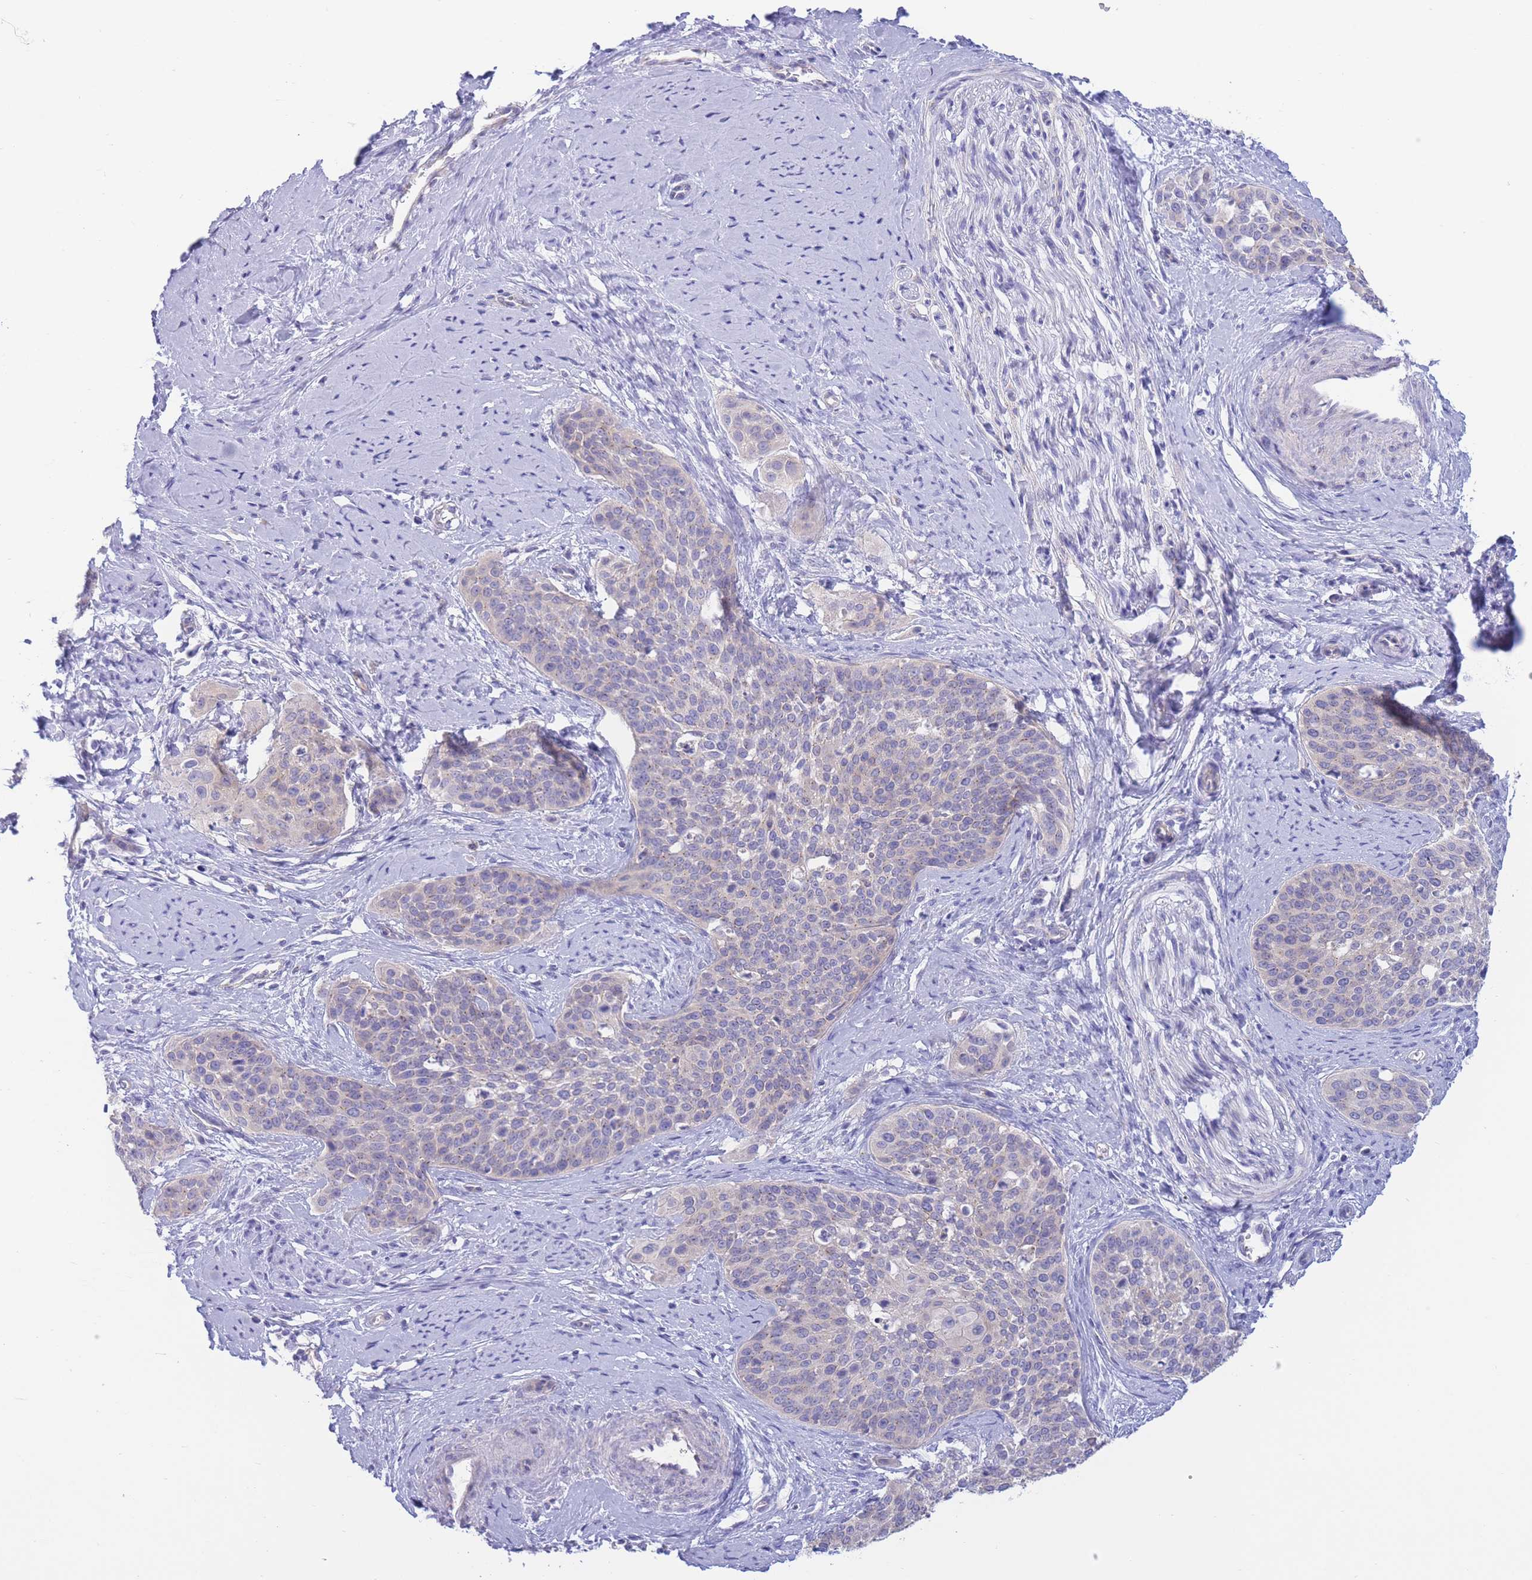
{"staining": {"intensity": "negative", "quantity": "none", "location": "none"}, "tissue": "cervical cancer", "cell_type": "Tumor cells", "image_type": "cancer", "snomed": [{"axis": "morphology", "description": "Squamous cell carcinoma, NOS"}, {"axis": "topography", "description": "Cervix"}], "caption": "The image demonstrates no staining of tumor cells in cervical cancer (squamous cell carcinoma). (DAB immunohistochemistry, high magnification).", "gene": "ALS2CL", "patient": {"sex": "female", "age": 44}}